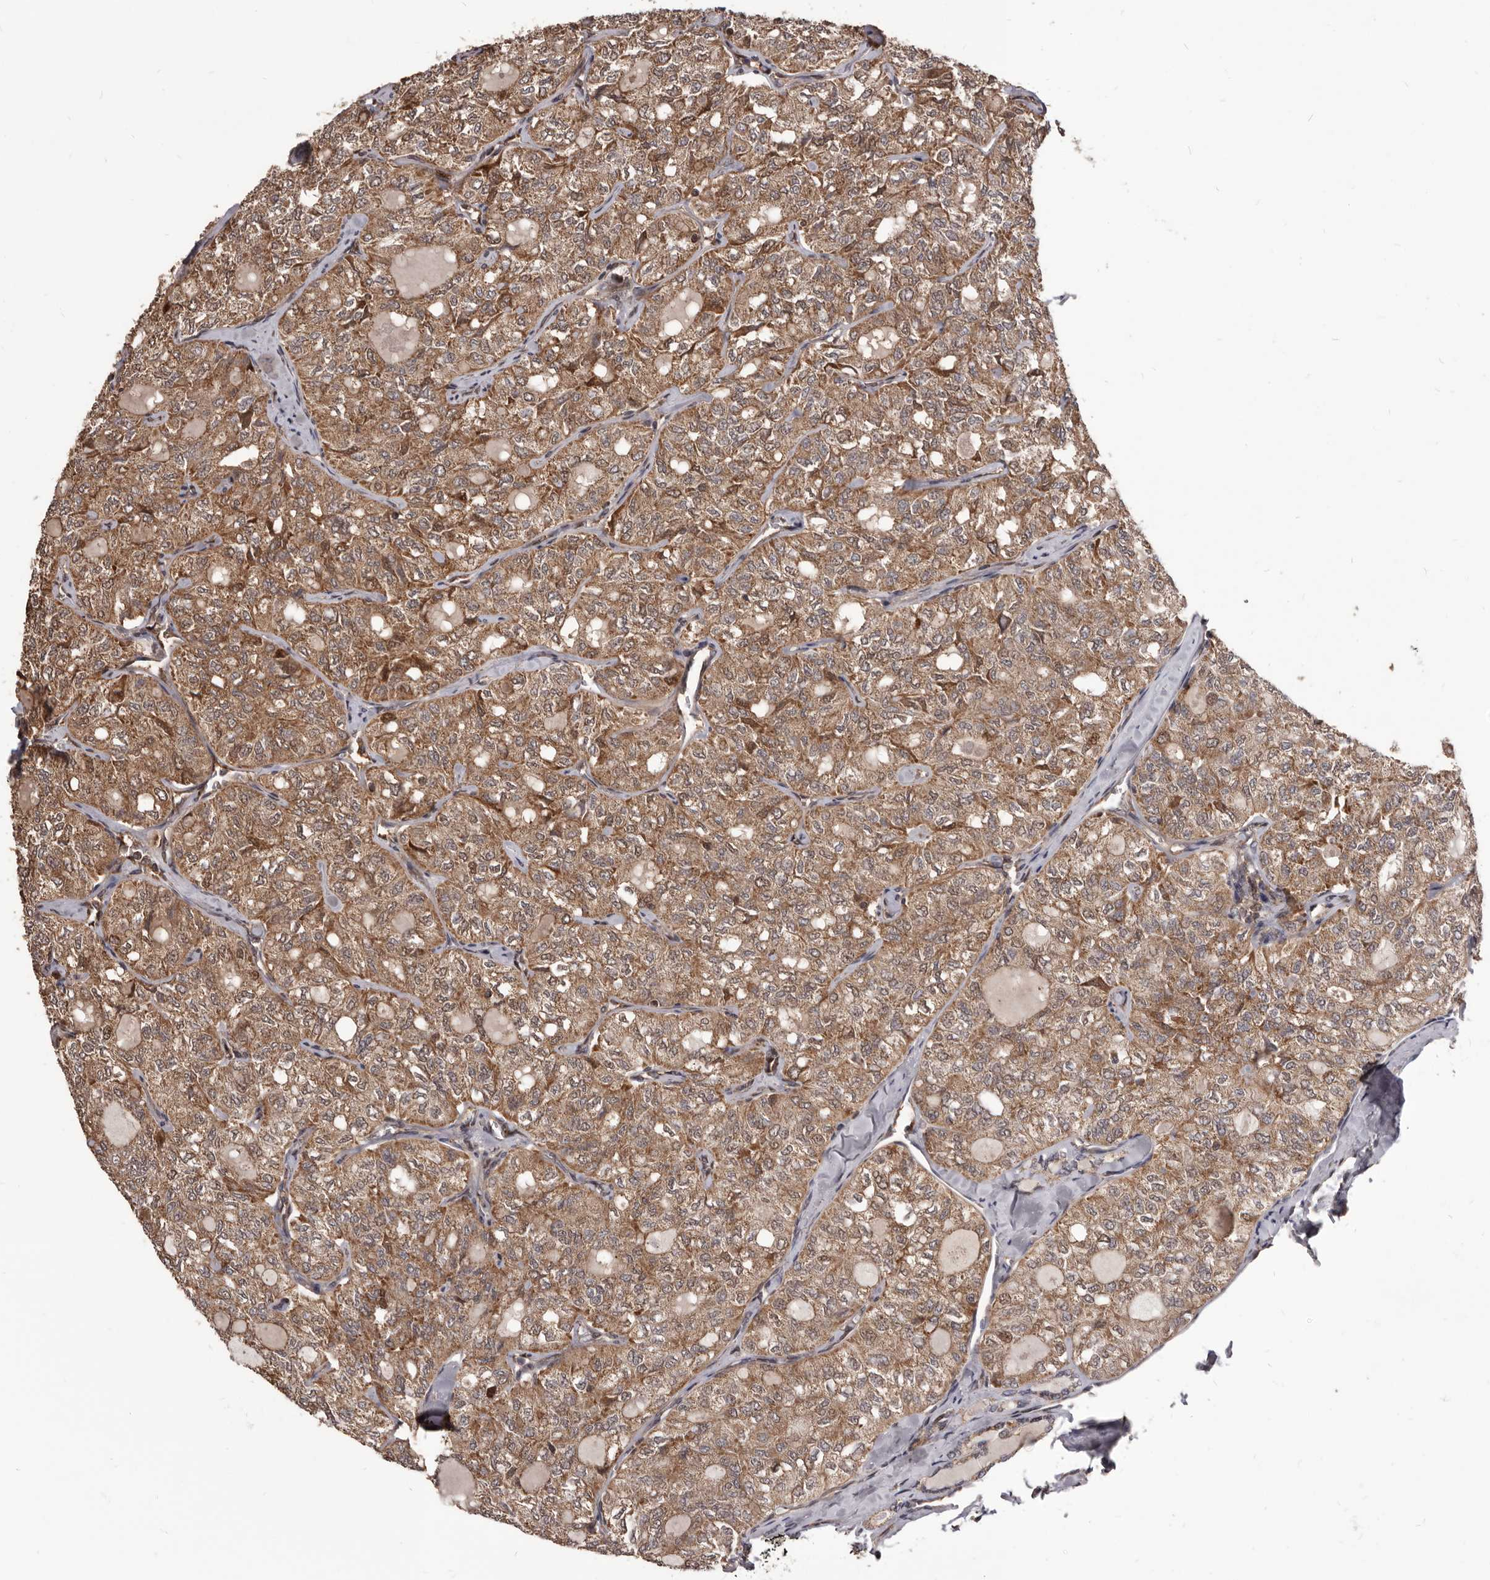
{"staining": {"intensity": "moderate", "quantity": ">75%", "location": "cytoplasmic/membranous"}, "tissue": "thyroid cancer", "cell_type": "Tumor cells", "image_type": "cancer", "snomed": [{"axis": "morphology", "description": "Follicular adenoma carcinoma, NOS"}, {"axis": "topography", "description": "Thyroid gland"}], "caption": "Brown immunohistochemical staining in human follicular adenoma carcinoma (thyroid) reveals moderate cytoplasmic/membranous staining in approximately >75% of tumor cells.", "gene": "MAP3K14", "patient": {"sex": "male", "age": 75}}